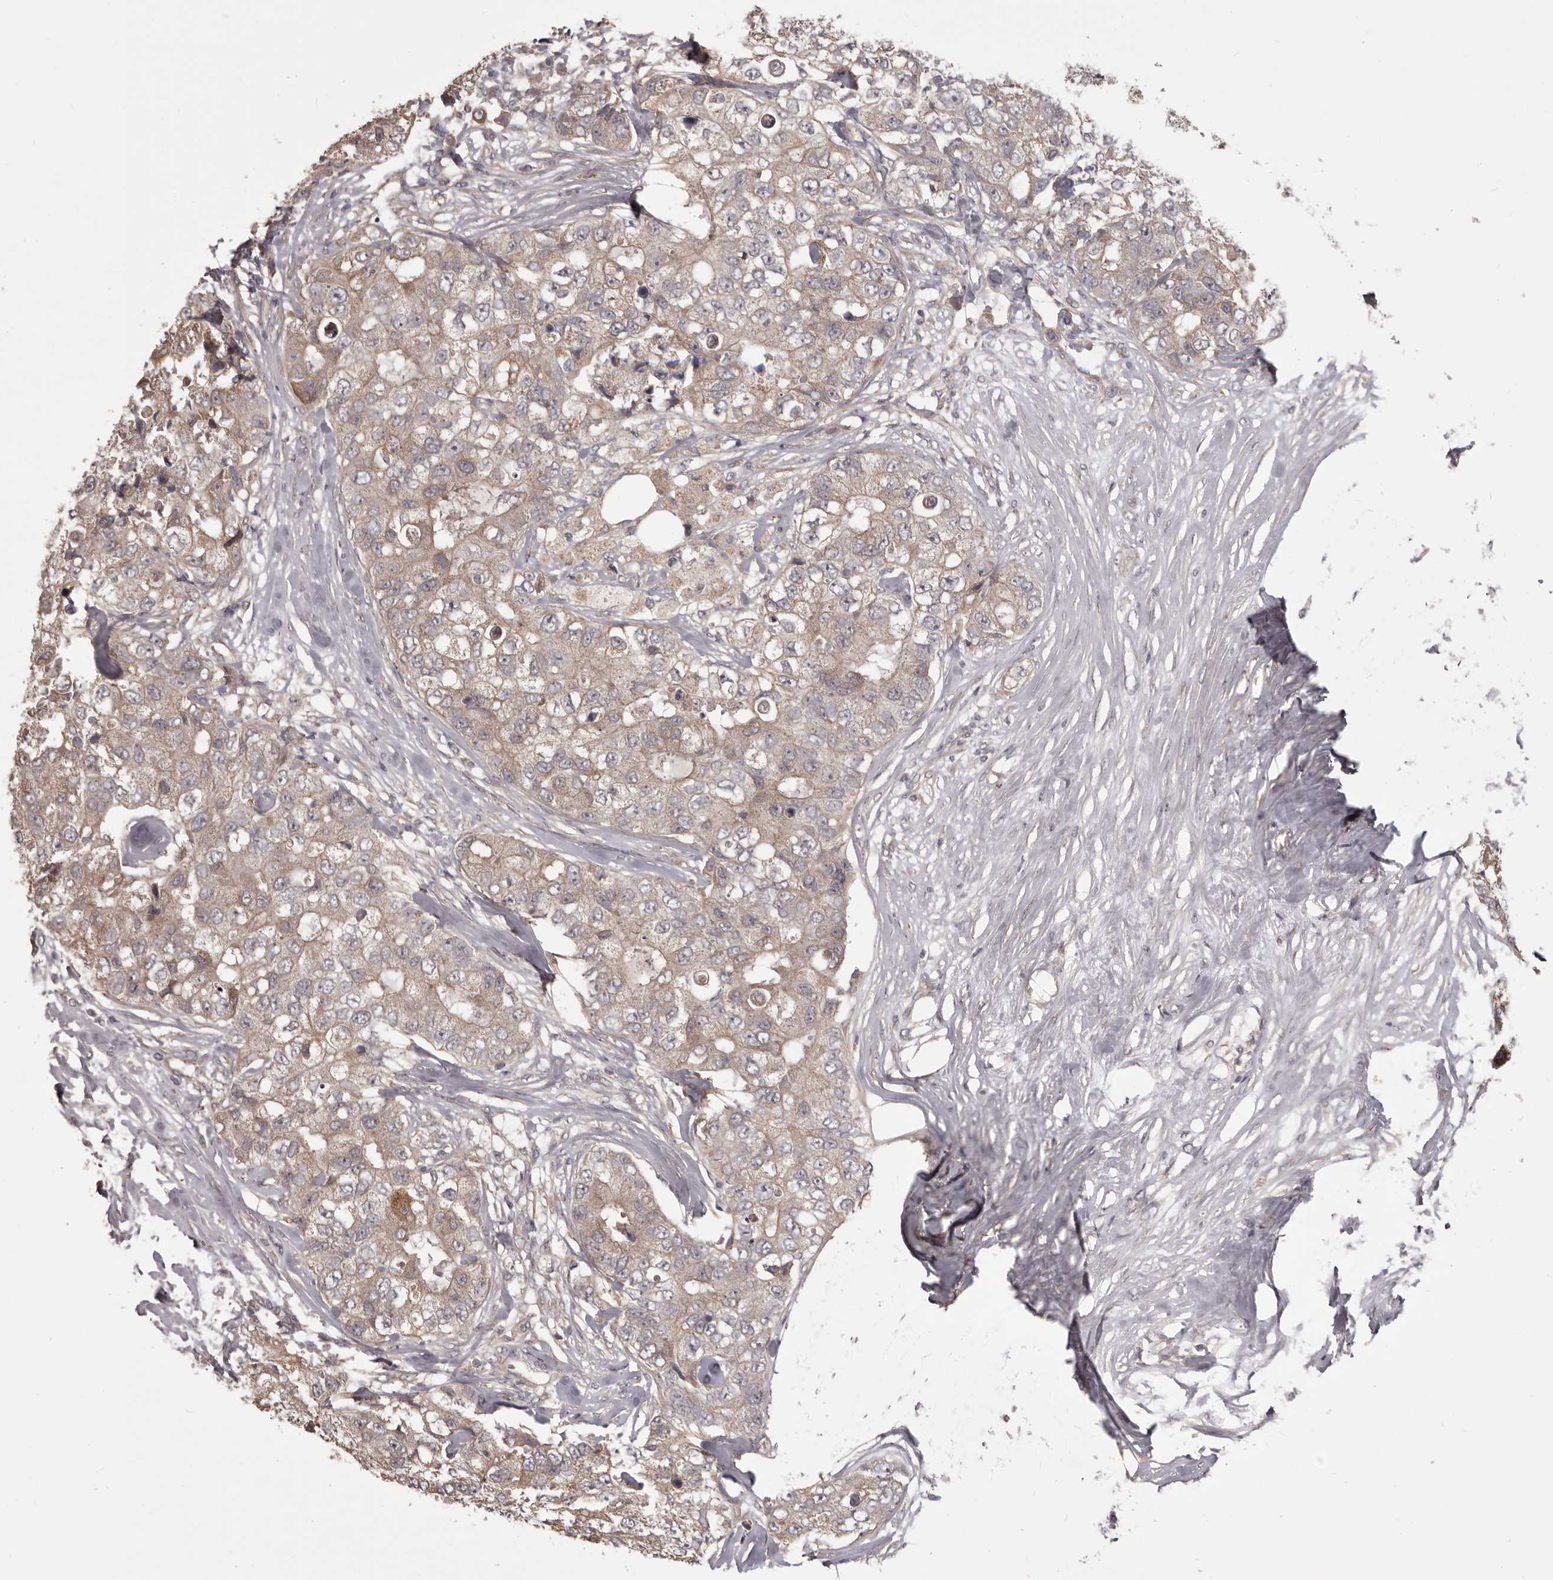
{"staining": {"intensity": "weak", "quantity": ">75%", "location": "cytoplasmic/membranous"}, "tissue": "breast cancer", "cell_type": "Tumor cells", "image_type": "cancer", "snomed": [{"axis": "morphology", "description": "Duct carcinoma"}, {"axis": "topography", "description": "Breast"}], "caption": "Protein staining of breast cancer tissue shows weak cytoplasmic/membranous positivity in about >75% of tumor cells.", "gene": "HRH1", "patient": {"sex": "female", "age": 62}}